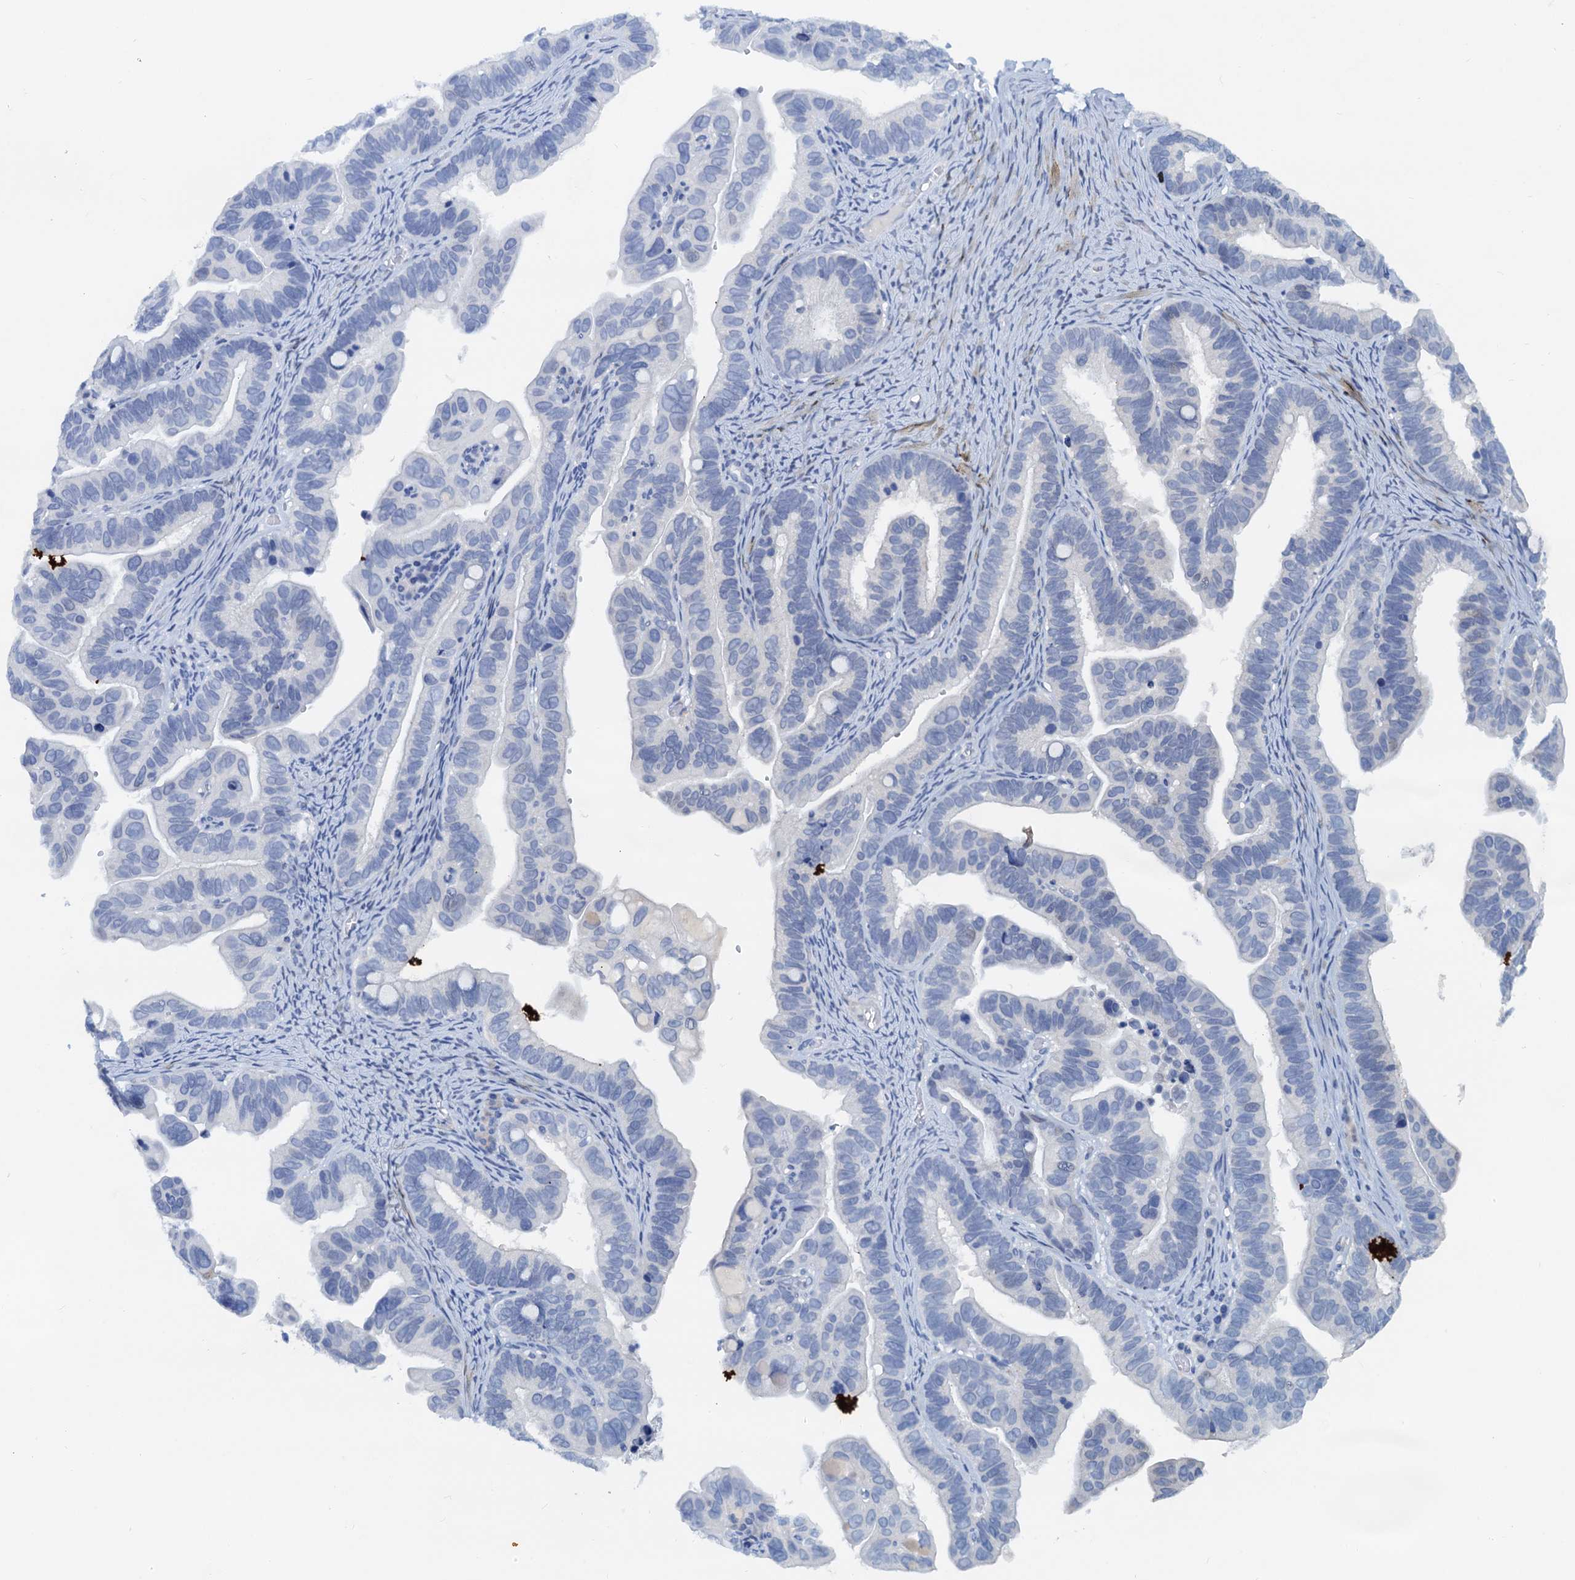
{"staining": {"intensity": "negative", "quantity": "none", "location": "none"}, "tissue": "ovarian cancer", "cell_type": "Tumor cells", "image_type": "cancer", "snomed": [{"axis": "morphology", "description": "Cystadenocarcinoma, serous, NOS"}, {"axis": "topography", "description": "Ovary"}], "caption": "A high-resolution micrograph shows immunohistochemistry staining of ovarian serous cystadenocarcinoma, which demonstrates no significant staining in tumor cells. (Stains: DAB IHC with hematoxylin counter stain, Microscopy: brightfield microscopy at high magnification).", "gene": "PTGES3", "patient": {"sex": "female", "age": 56}}